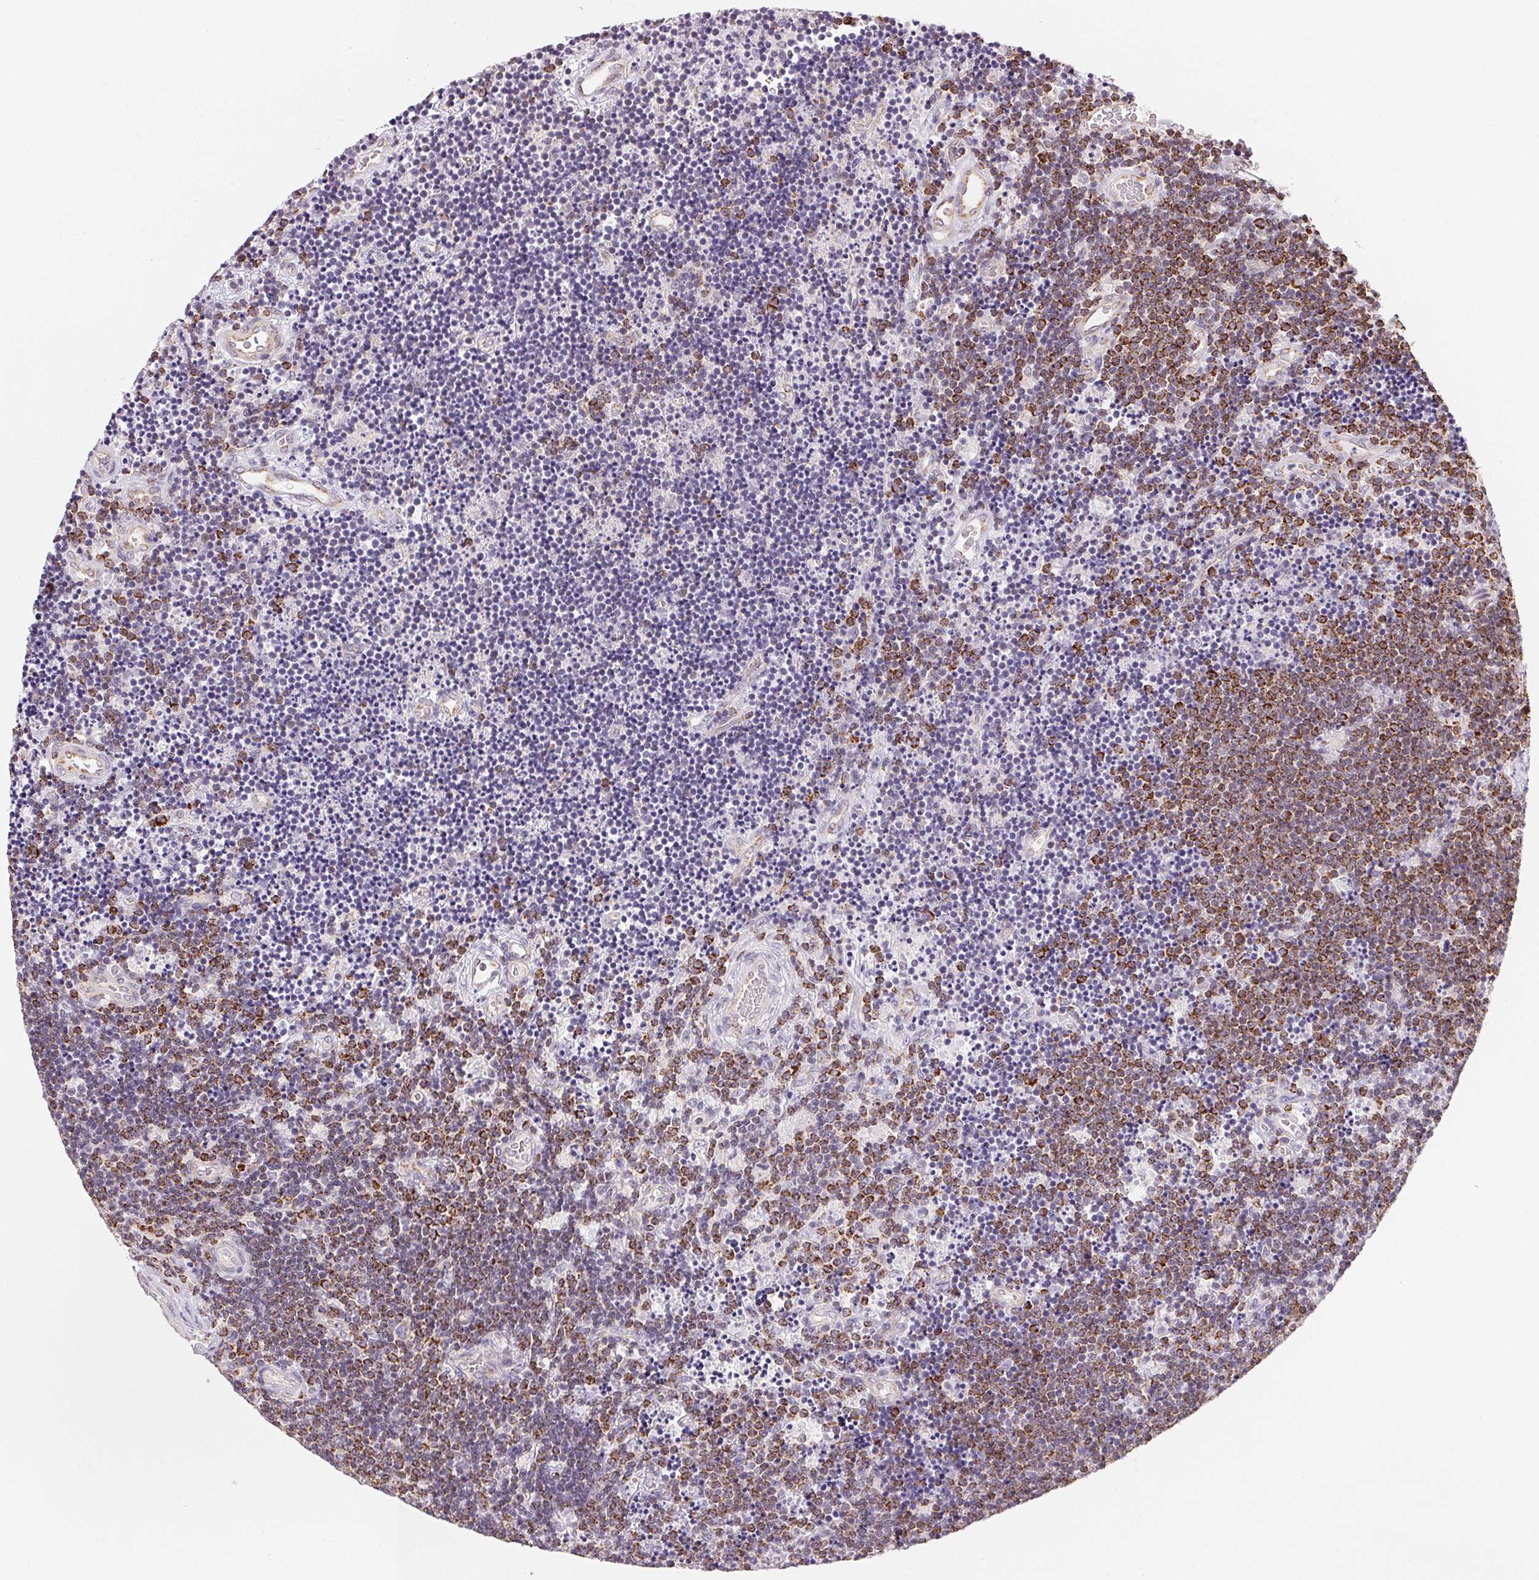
{"staining": {"intensity": "moderate", "quantity": "25%-75%", "location": "cytoplasmic/membranous"}, "tissue": "lymphoma", "cell_type": "Tumor cells", "image_type": "cancer", "snomed": [{"axis": "morphology", "description": "Malignant lymphoma, non-Hodgkin's type, Low grade"}, {"axis": "topography", "description": "Brain"}], "caption": "A micrograph showing moderate cytoplasmic/membranous positivity in approximately 25%-75% of tumor cells in lymphoma, as visualized by brown immunohistochemical staining.", "gene": "GIPC2", "patient": {"sex": "female", "age": 66}}